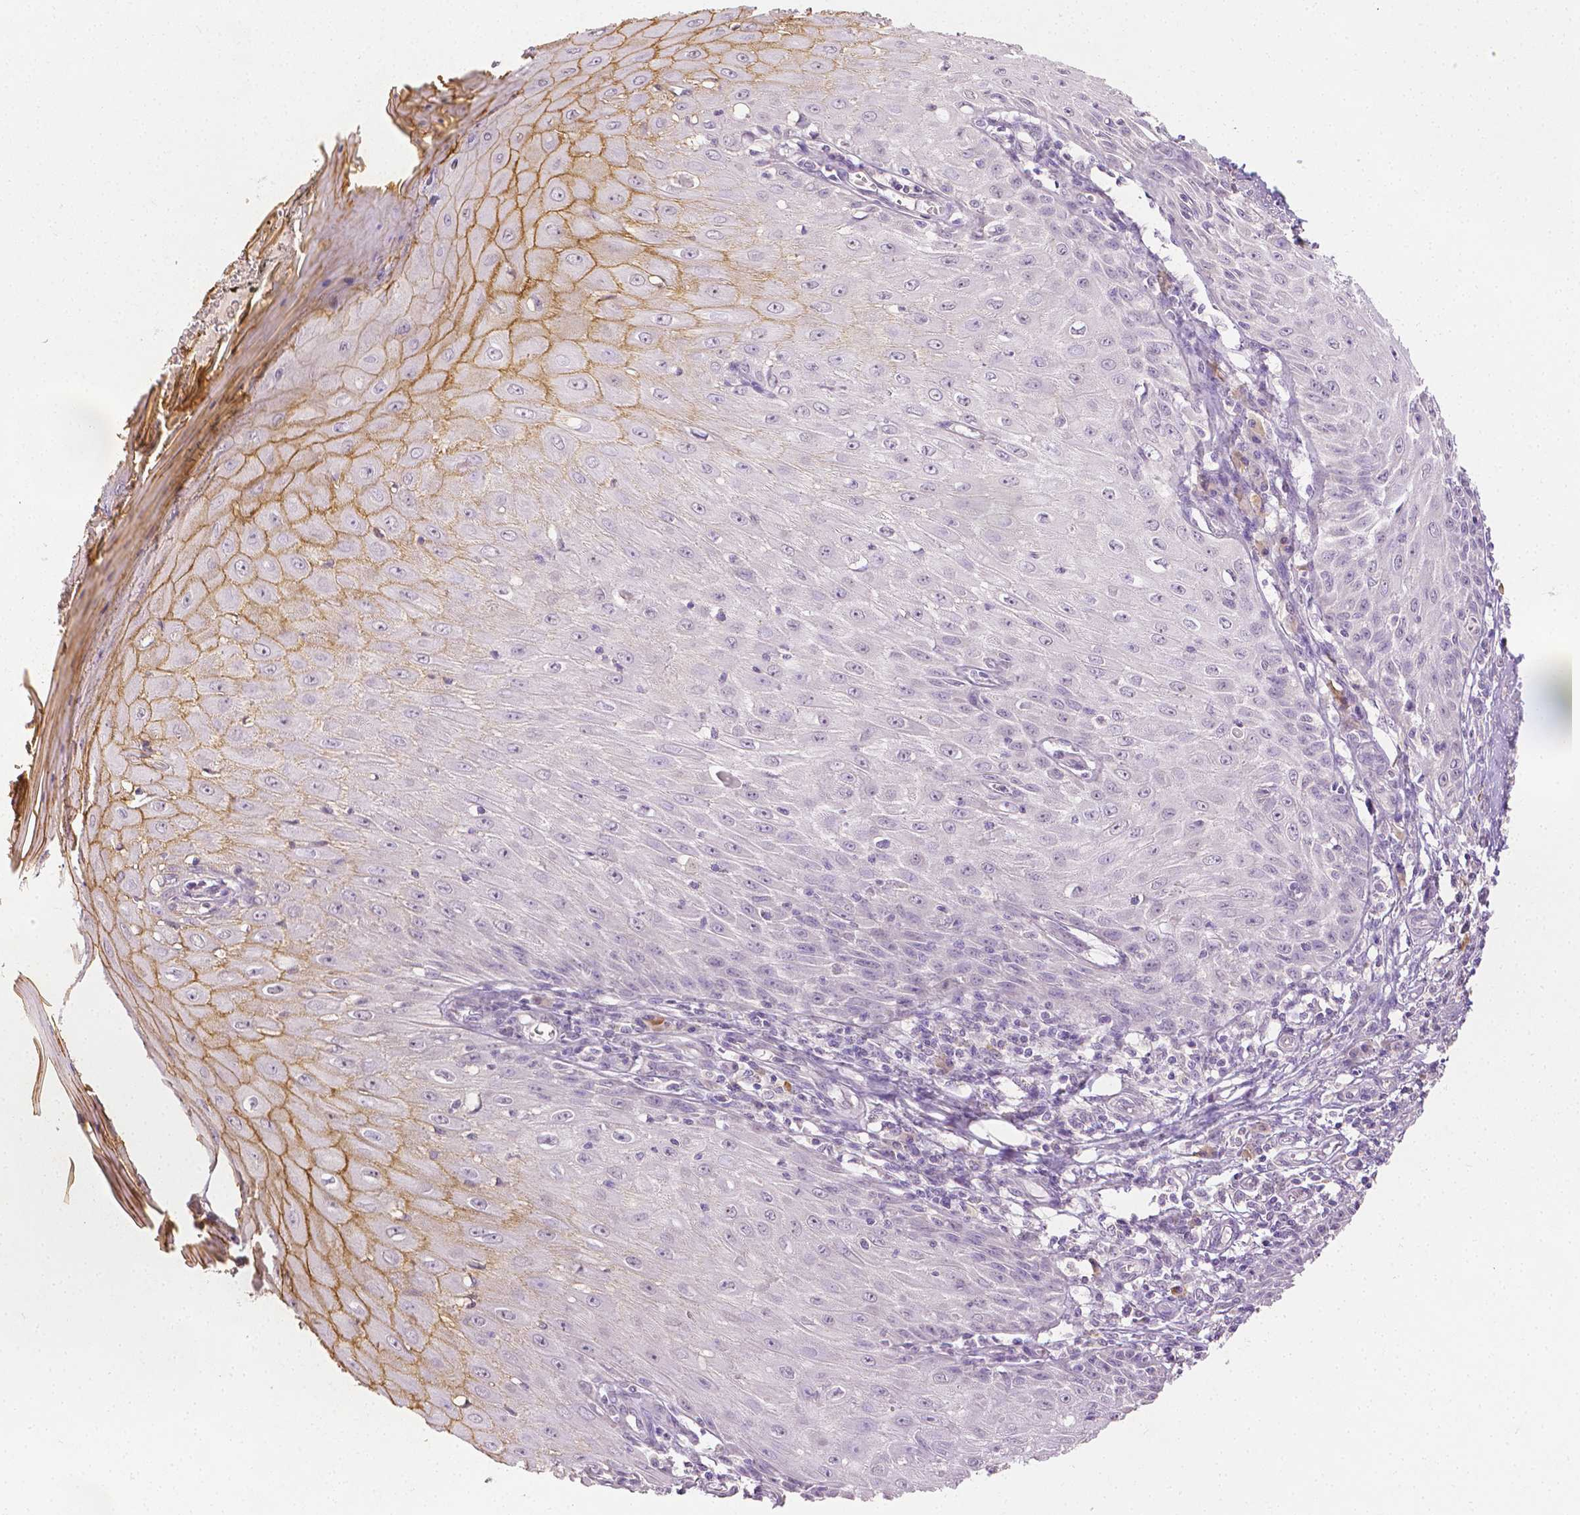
{"staining": {"intensity": "moderate", "quantity": "<25%", "location": "cytoplasmic/membranous"}, "tissue": "skin cancer", "cell_type": "Tumor cells", "image_type": "cancer", "snomed": [{"axis": "morphology", "description": "Squamous cell carcinoma, NOS"}, {"axis": "topography", "description": "Skin"}], "caption": "Protein expression analysis of squamous cell carcinoma (skin) reveals moderate cytoplasmic/membranous expression in about <25% of tumor cells. (Brightfield microscopy of DAB IHC at high magnification).", "gene": "TGM1", "patient": {"sex": "female", "age": 73}}